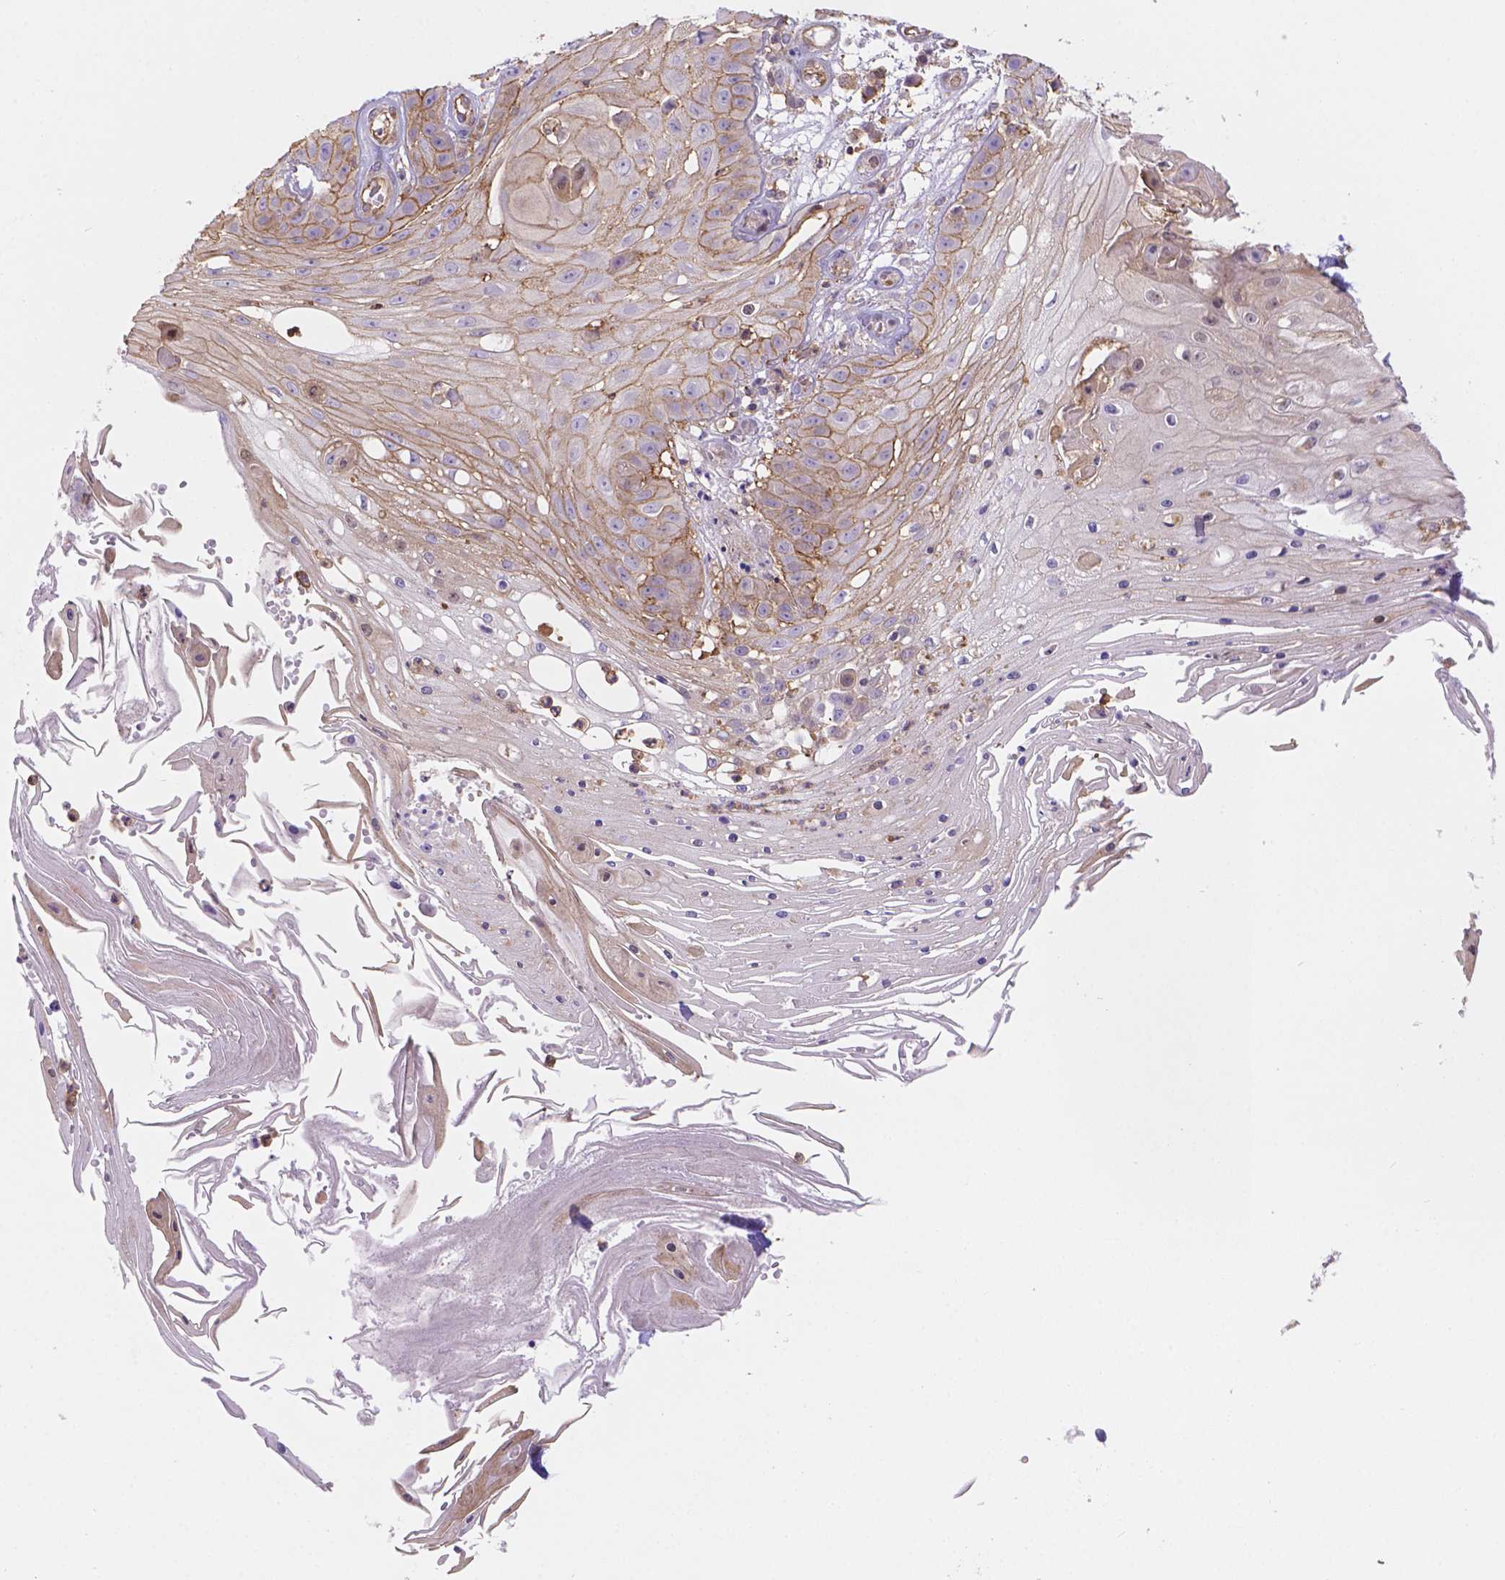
{"staining": {"intensity": "moderate", "quantity": "25%-75%", "location": "cytoplasmic/membranous"}, "tissue": "skin cancer", "cell_type": "Tumor cells", "image_type": "cancer", "snomed": [{"axis": "morphology", "description": "Squamous cell carcinoma, NOS"}, {"axis": "topography", "description": "Skin"}], "caption": "DAB (3,3'-diaminobenzidine) immunohistochemical staining of human squamous cell carcinoma (skin) displays moderate cytoplasmic/membranous protein expression in about 25%-75% of tumor cells.", "gene": "DMWD", "patient": {"sex": "male", "age": 70}}